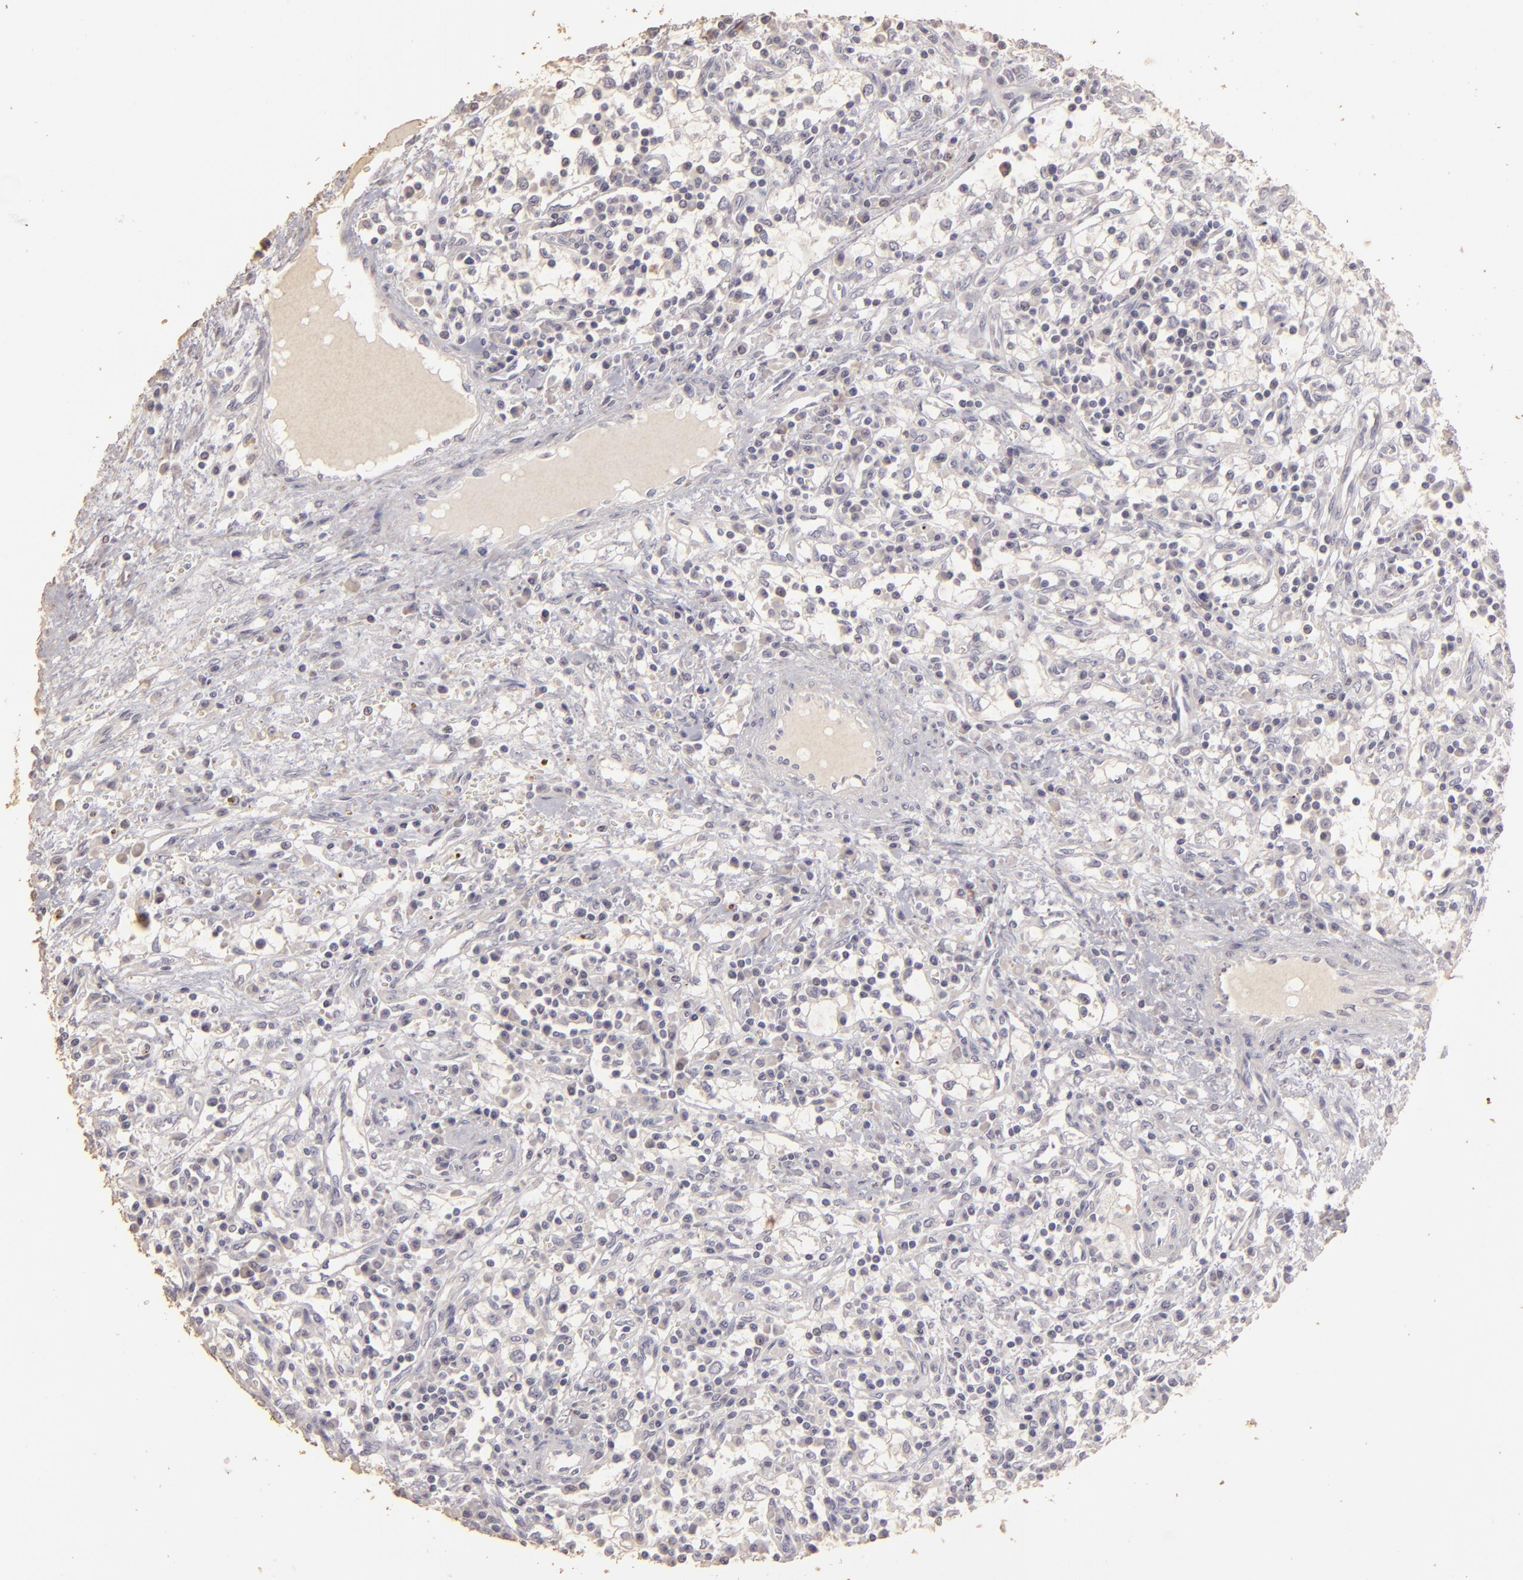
{"staining": {"intensity": "negative", "quantity": "none", "location": "none"}, "tissue": "renal cancer", "cell_type": "Tumor cells", "image_type": "cancer", "snomed": [{"axis": "morphology", "description": "Adenocarcinoma, NOS"}, {"axis": "topography", "description": "Kidney"}], "caption": "Micrograph shows no significant protein staining in tumor cells of adenocarcinoma (renal).", "gene": "BCL2L13", "patient": {"sex": "male", "age": 82}}